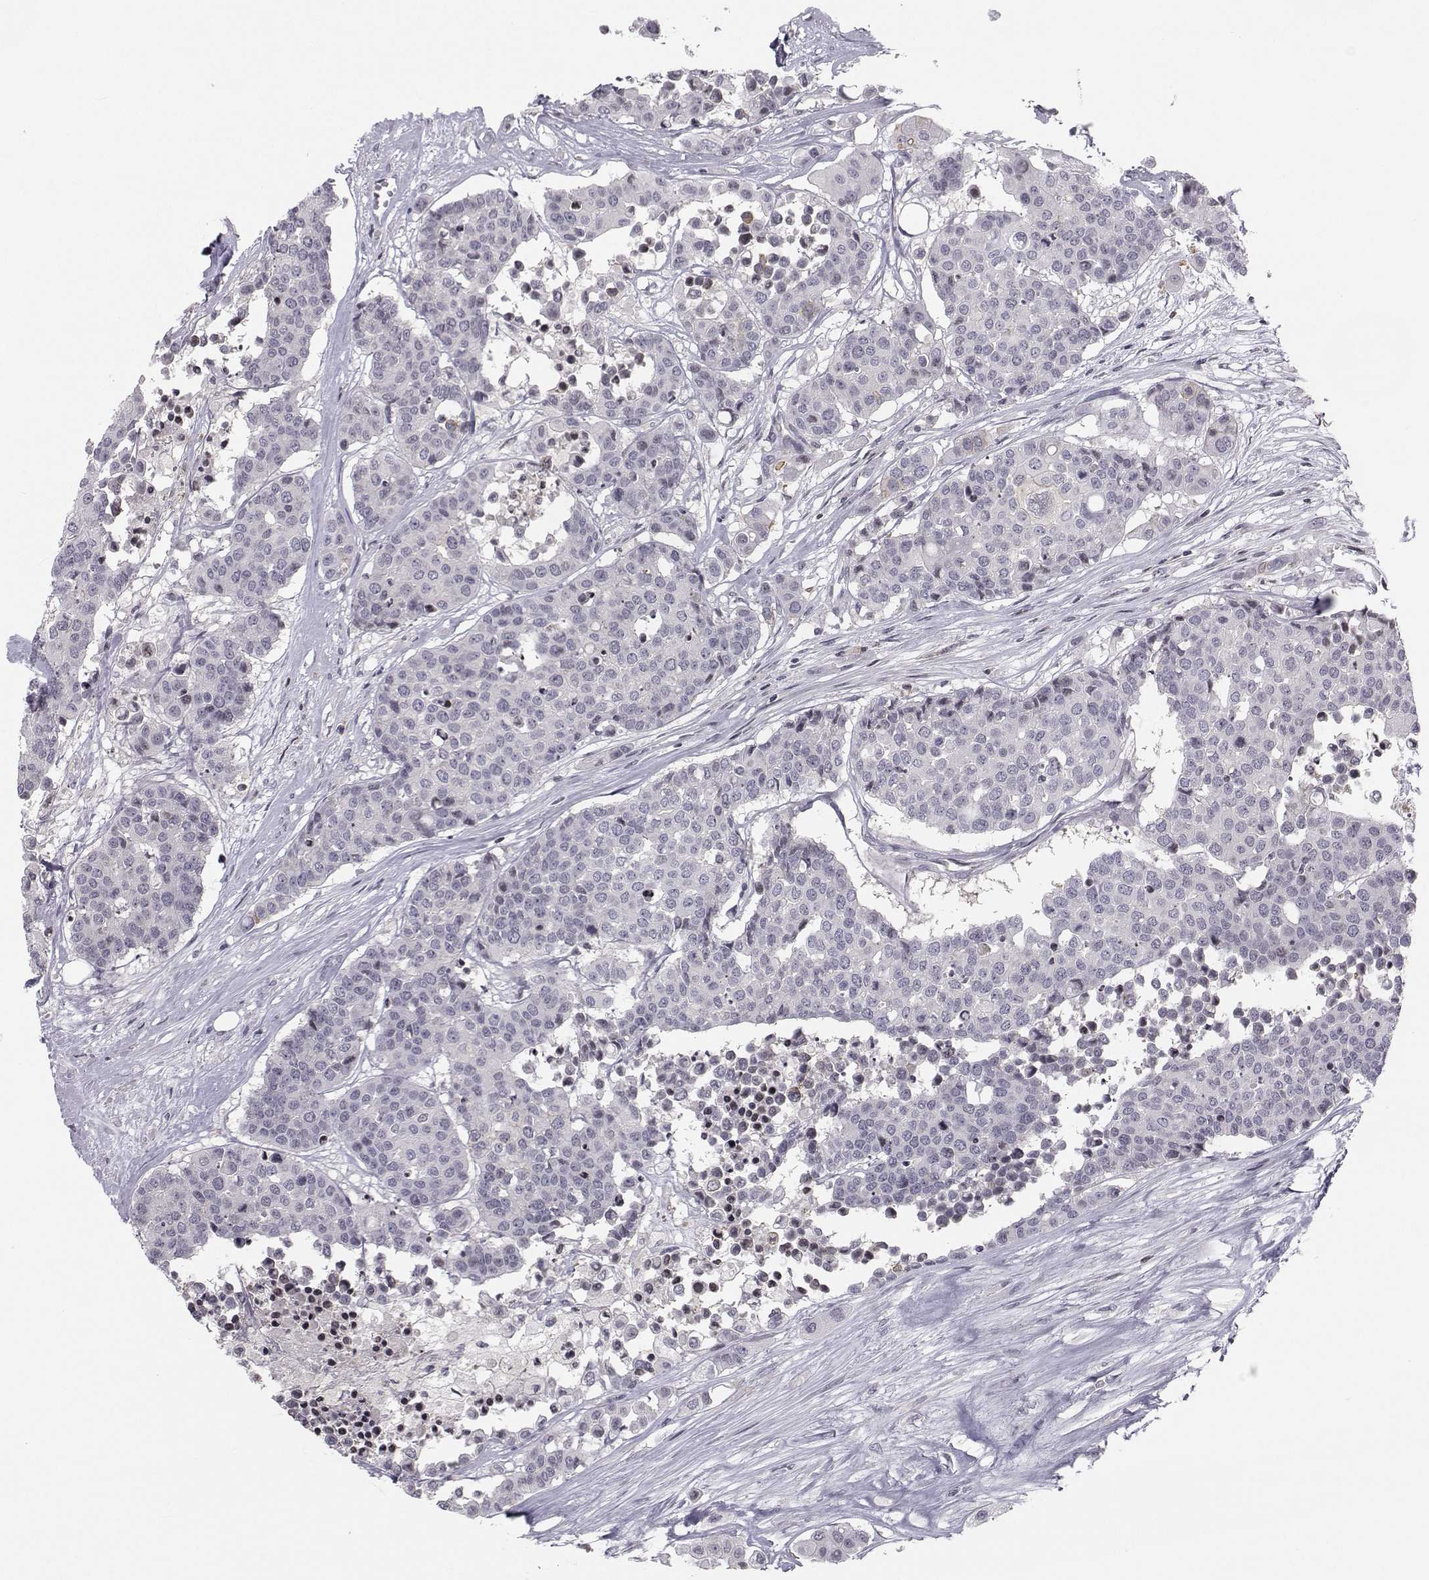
{"staining": {"intensity": "negative", "quantity": "none", "location": "none"}, "tissue": "carcinoid", "cell_type": "Tumor cells", "image_type": "cancer", "snomed": [{"axis": "morphology", "description": "Carcinoid, malignant, NOS"}, {"axis": "topography", "description": "Colon"}], "caption": "The micrograph demonstrates no staining of tumor cells in carcinoid.", "gene": "PCP4L1", "patient": {"sex": "male", "age": 81}}